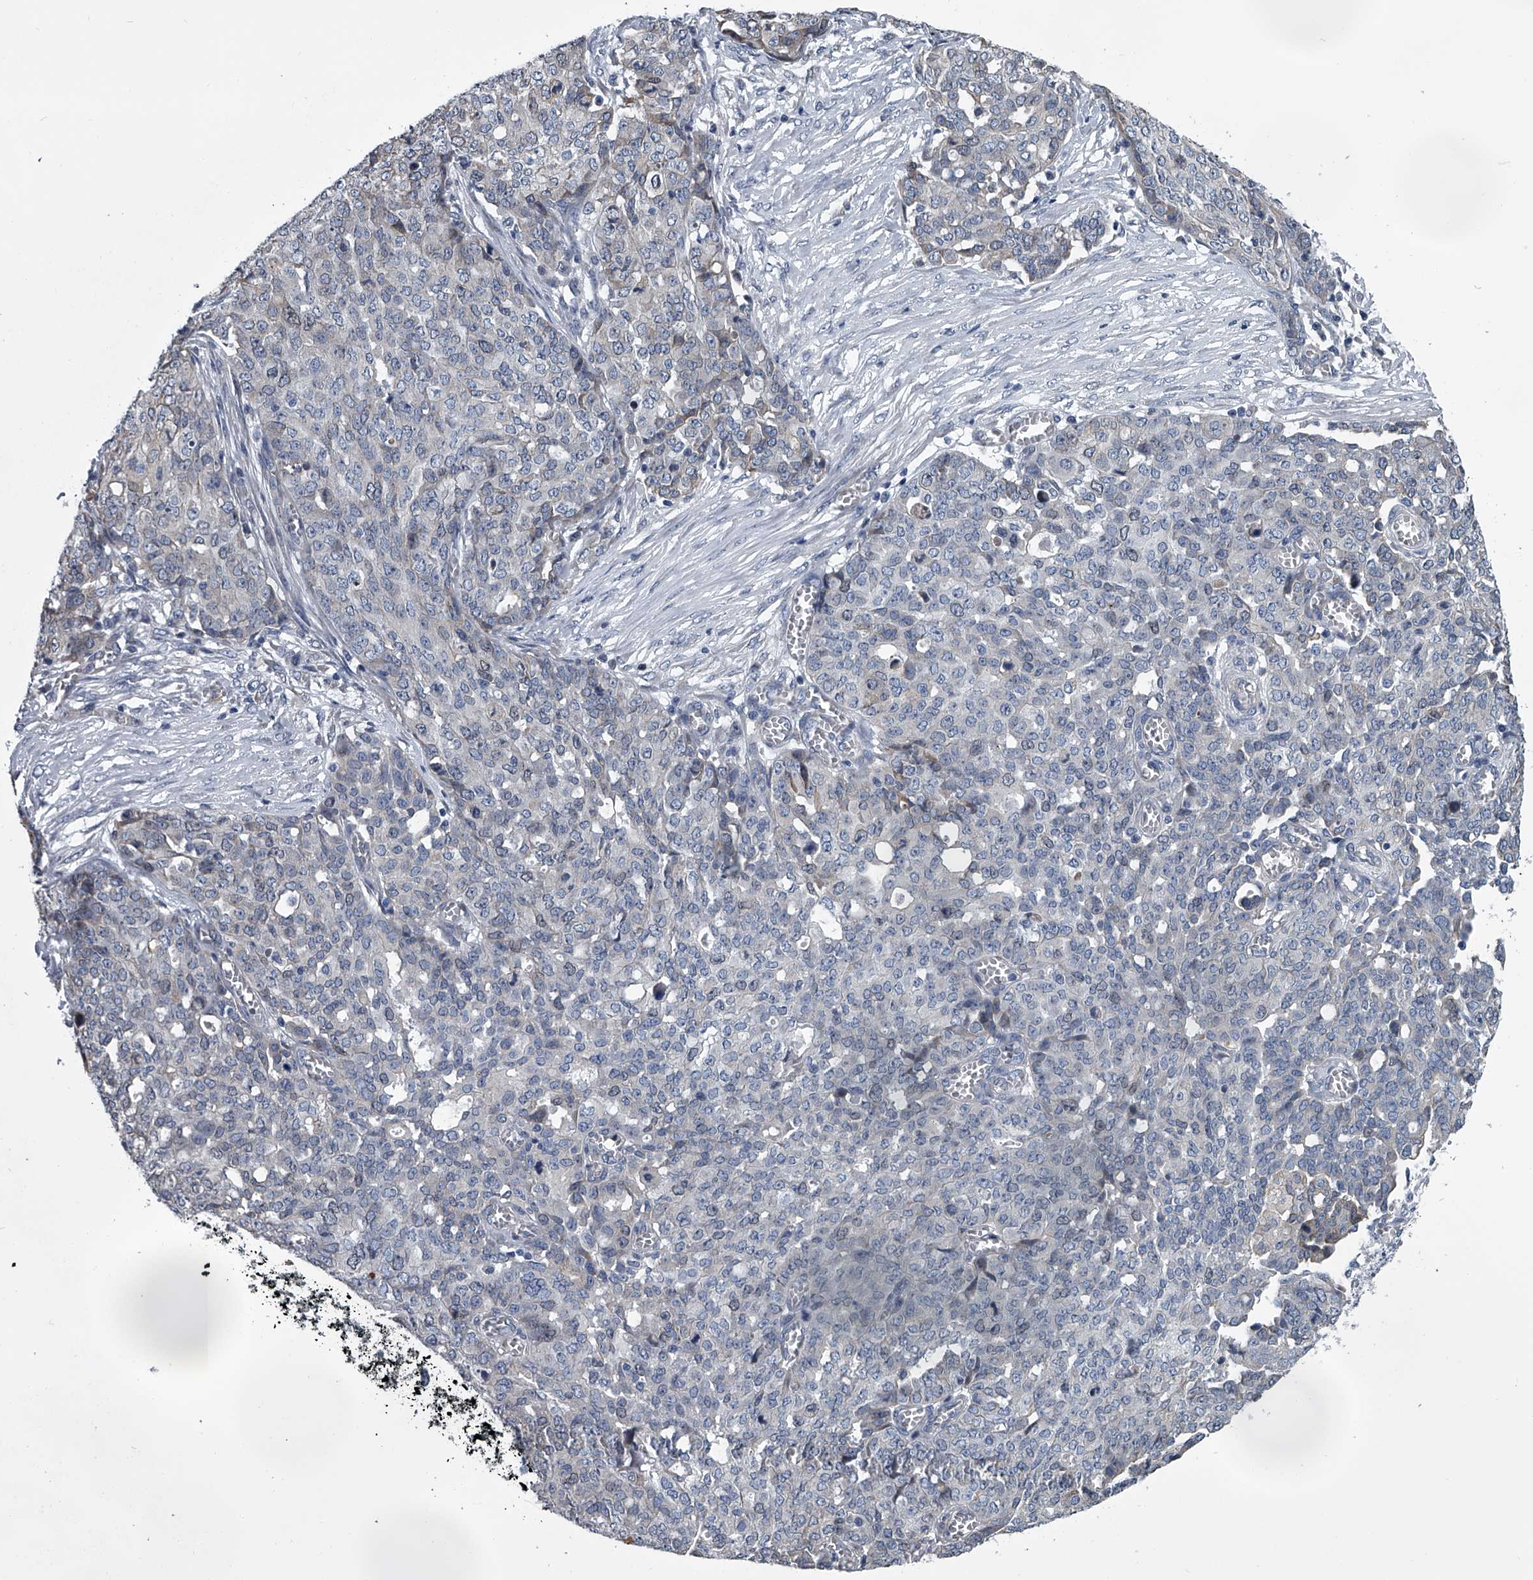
{"staining": {"intensity": "negative", "quantity": "none", "location": "none"}, "tissue": "ovarian cancer", "cell_type": "Tumor cells", "image_type": "cancer", "snomed": [{"axis": "morphology", "description": "Cystadenocarcinoma, serous, NOS"}, {"axis": "topography", "description": "Soft tissue"}, {"axis": "topography", "description": "Ovary"}], "caption": "Ovarian cancer (serous cystadenocarcinoma) was stained to show a protein in brown. There is no significant positivity in tumor cells. (DAB (3,3'-diaminobenzidine) immunohistochemistry, high magnification).", "gene": "ABCG1", "patient": {"sex": "female", "age": 57}}